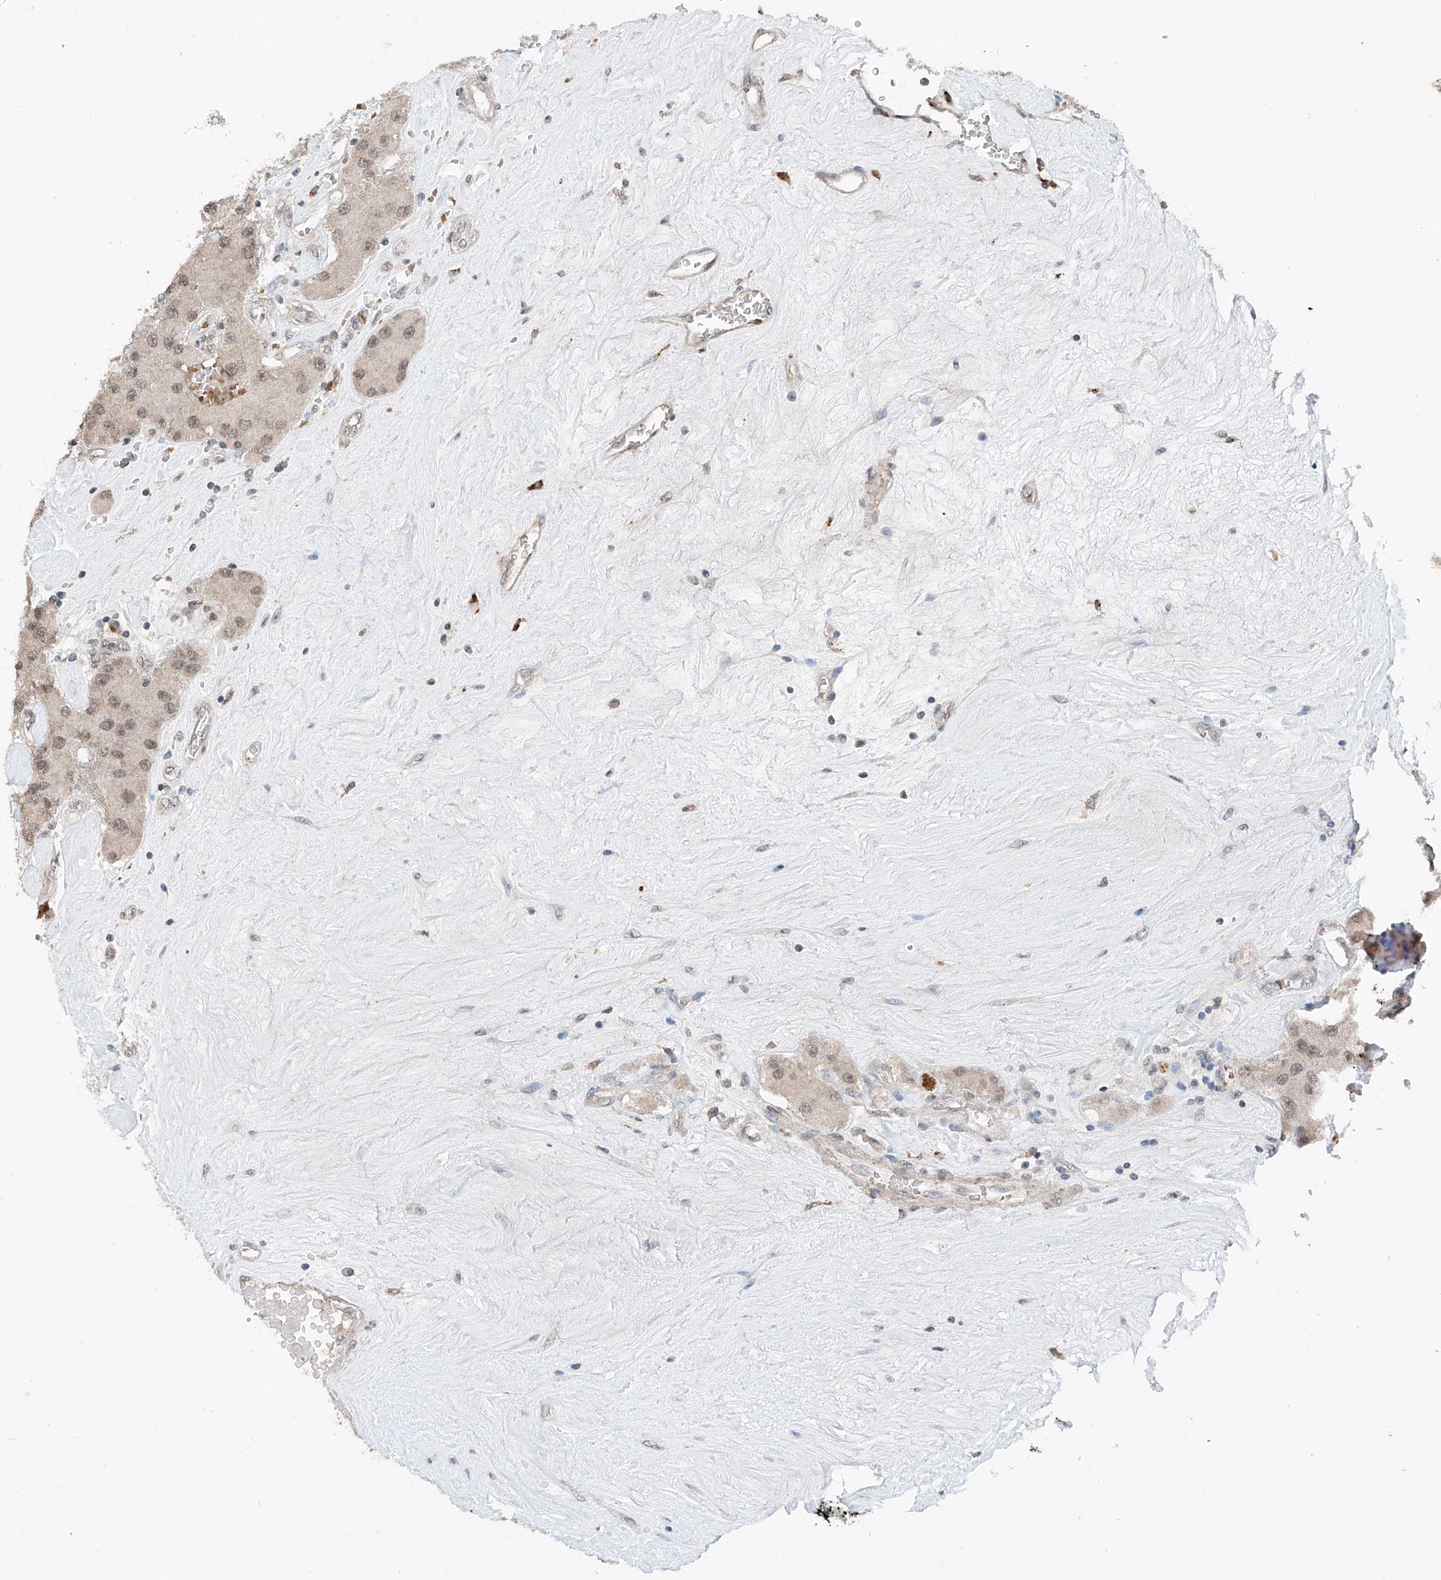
{"staining": {"intensity": "weak", "quantity": ">75%", "location": "nuclear"}, "tissue": "carcinoid", "cell_type": "Tumor cells", "image_type": "cancer", "snomed": [{"axis": "morphology", "description": "Carcinoid, malignant, NOS"}, {"axis": "topography", "description": "Pancreas"}], "caption": "High-magnification brightfield microscopy of carcinoid (malignant) stained with DAB (3,3'-diaminobenzidine) (brown) and counterstained with hematoxylin (blue). tumor cells exhibit weak nuclear positivity is seen in about>75% of cells. Using DAB (brown) and hematoxylin (blue) stains, captured at high magnification using brightfield microscopy.", "gene": "TBX4", "patient": {"sex": "male", "age": 41}}